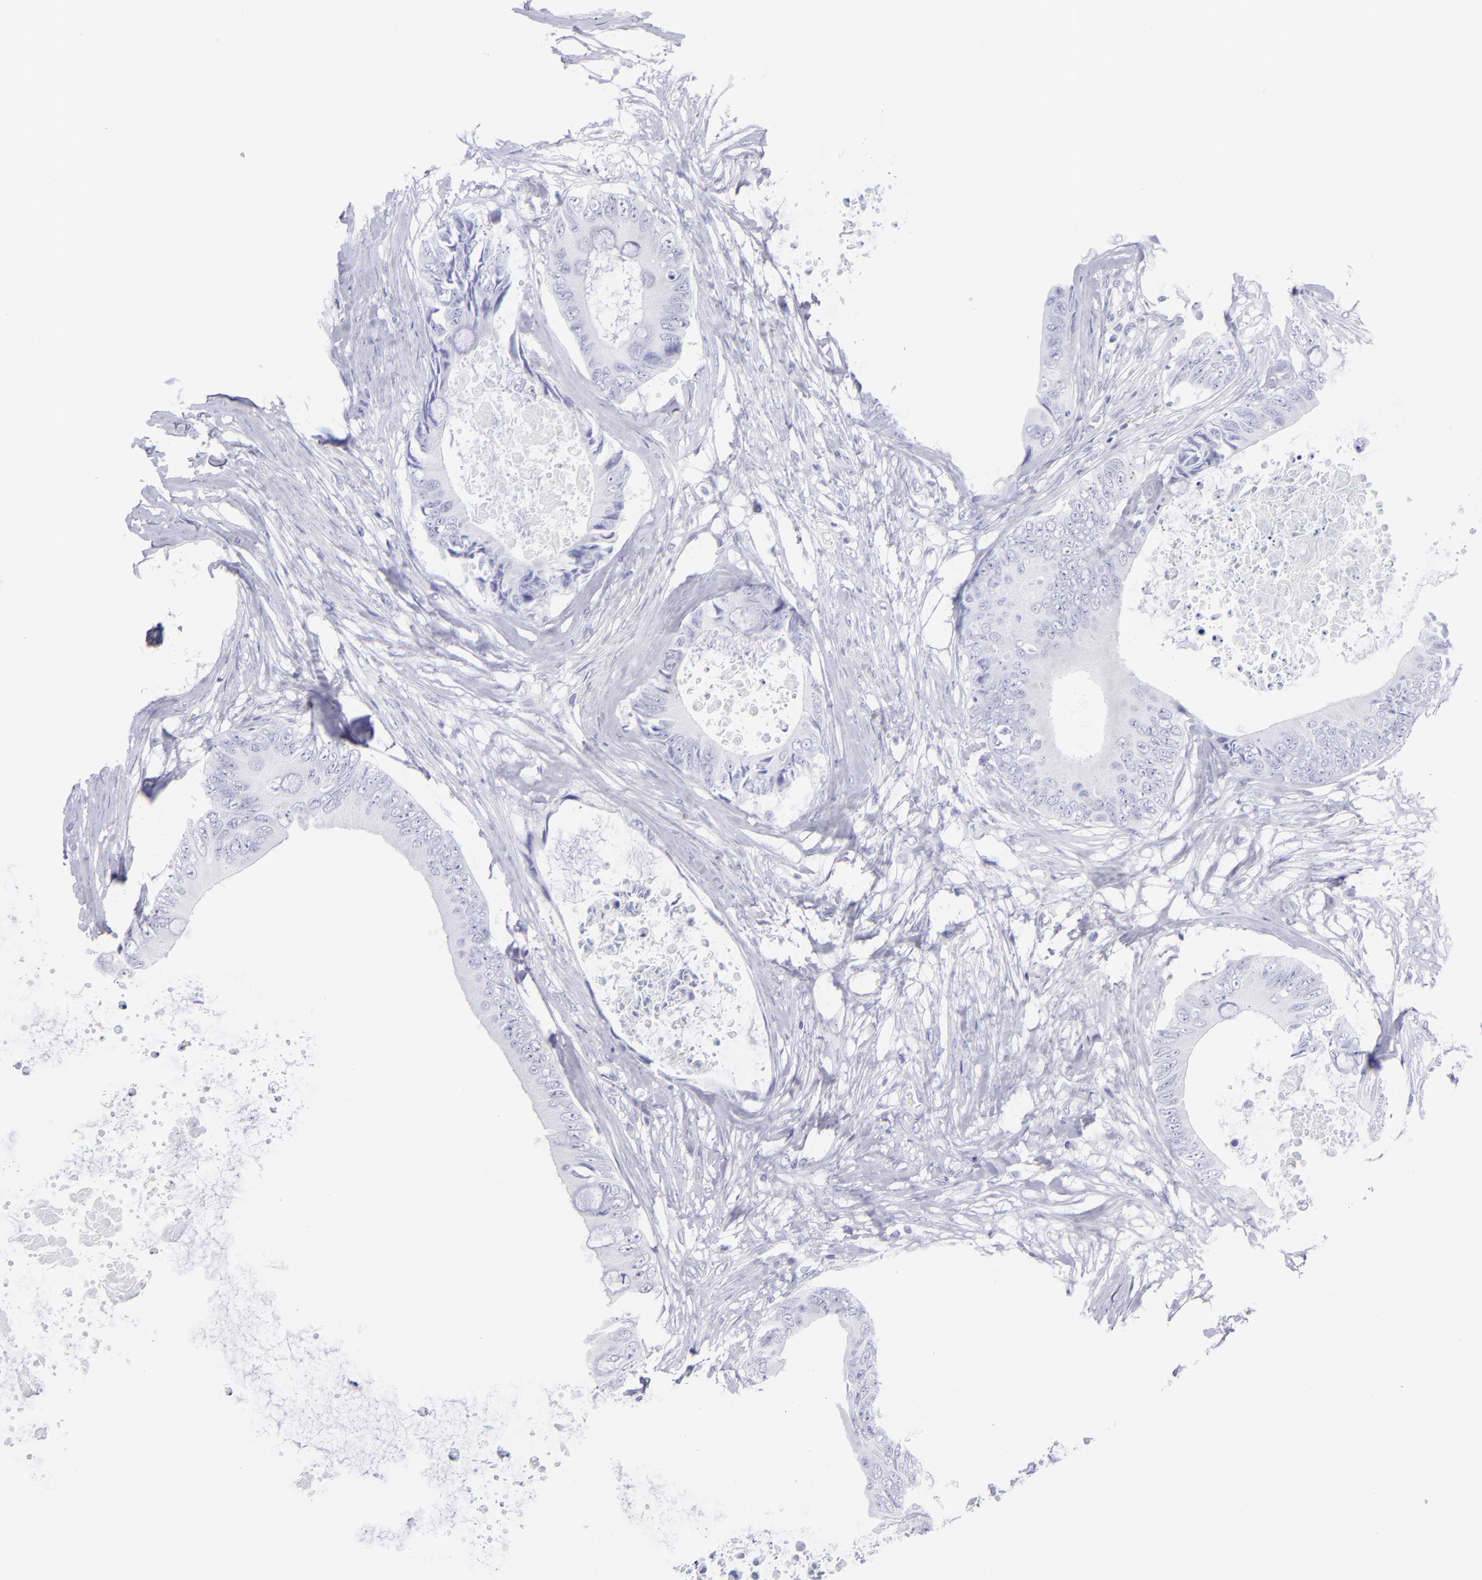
{"staining": {"intensity": "negative", "quantity": "none", "location": "none"}, "tissue": "colorectal cancer", "cell_type": "Tumor cells", "image_type": "cancer", "snomed": [{"axis": "morphology", "description": "Normal tissue, NOS"}, {"axis": "morphology", "description": "Adenocarcinoma, NOS"}, {"axis": "topography", "description": "Rectum"}, {"axis": "topography", "description": "Peripheral nerve tissue"}], "caption": "Immunohistochemical staining of human colorectal cancer (adenocarcinoma) displays no significant staining in tumor cells.", "gene": "SLC1A3", "patient": {"sex": "female", "age": 77}}